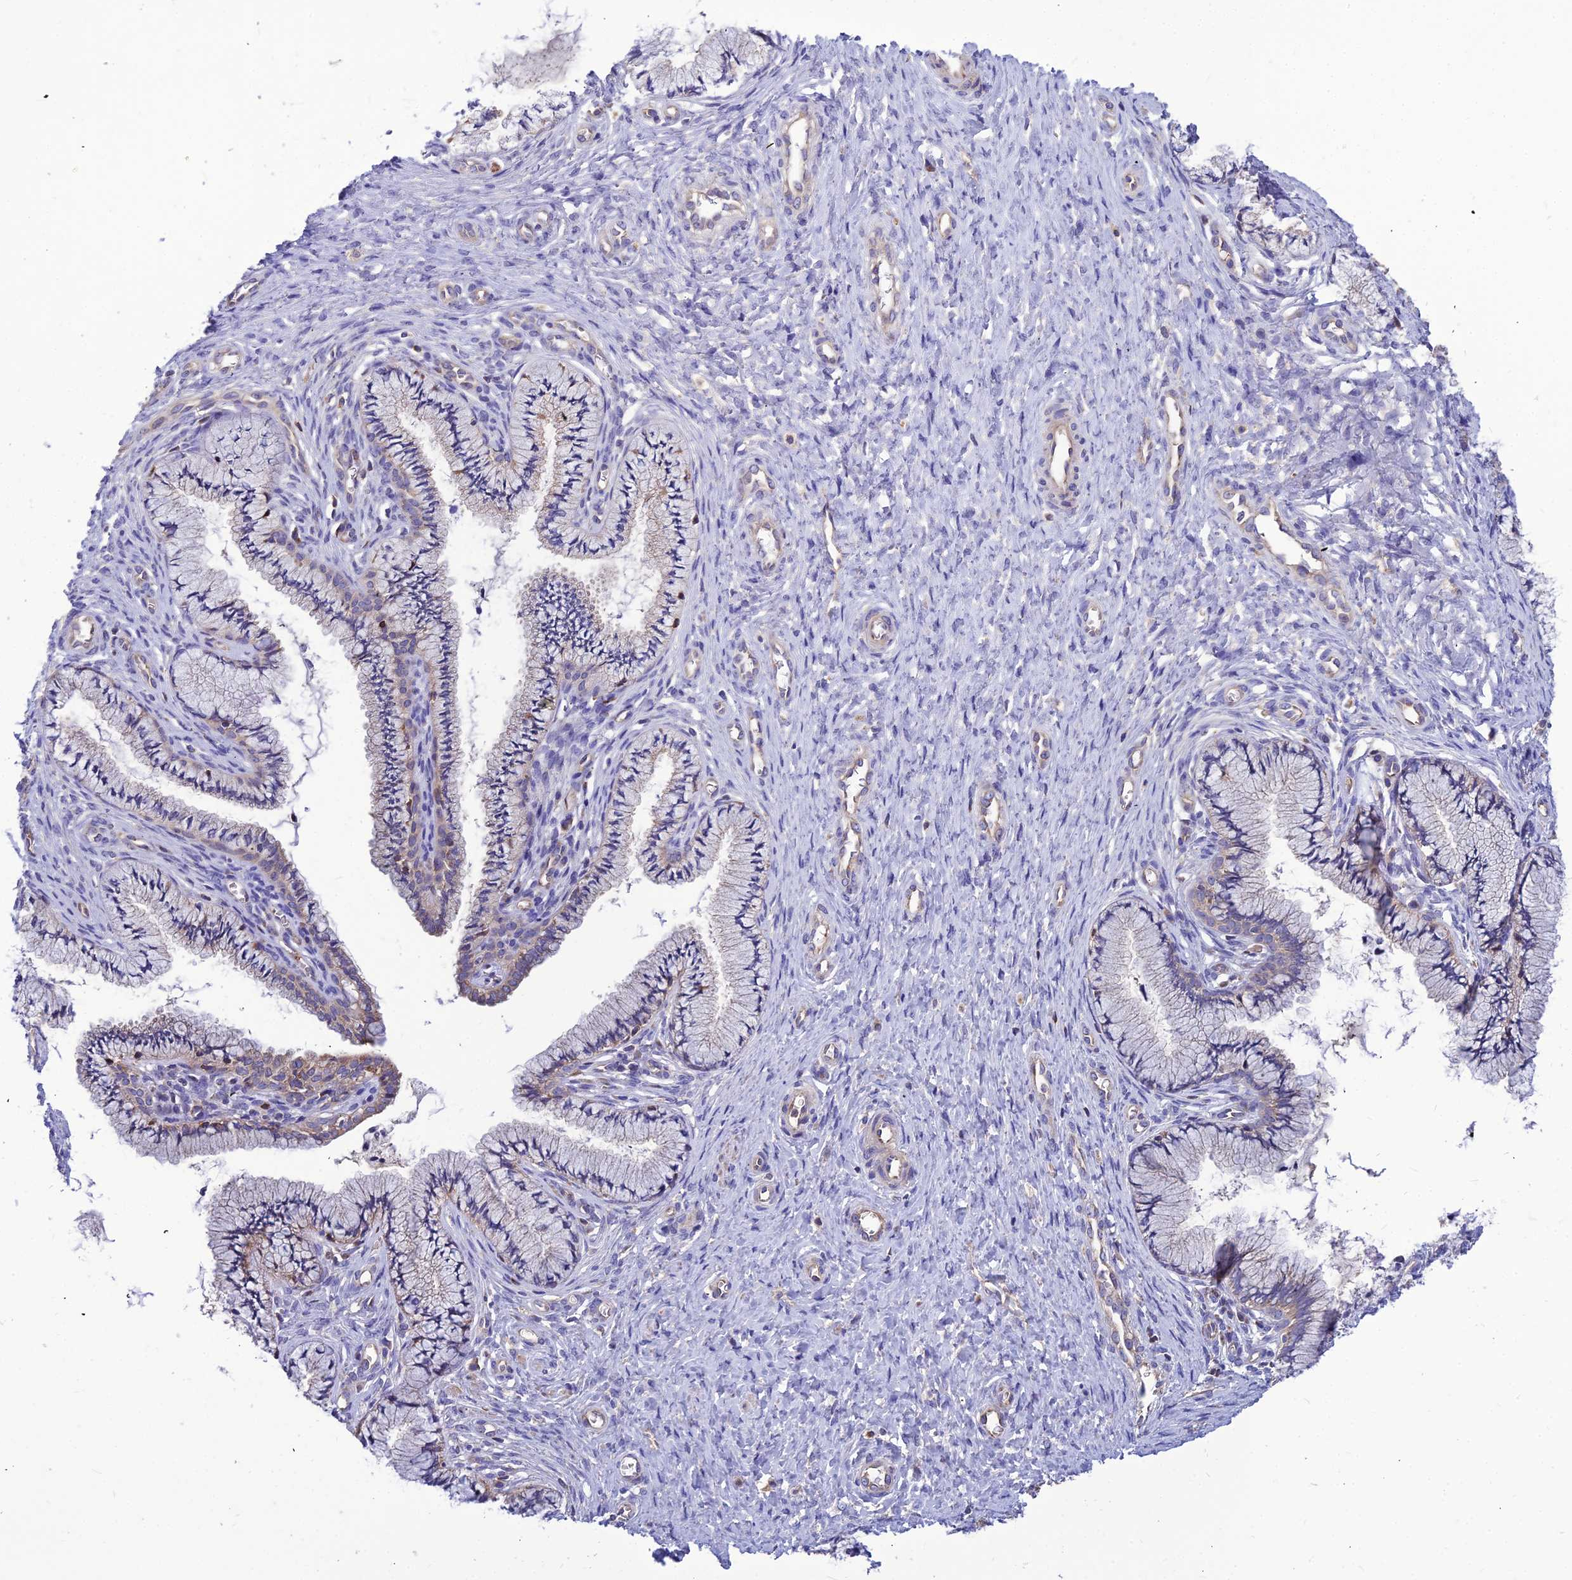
{"staining": {"intensity": "weak", "quantity": "25%-75%", "location": "cytoplasmic/membranous"}, "tissue": "cervix", "cell_type": "Glandular cells", "image_type": "normal", "snomed": [{"axis": "morphology", "description": "Normal tissue, NOS"}, {"axis": "topography", "description": "Cervix"}], "caption": "Weak cytoplasmic/membranous staining is identified in approximately 25%-75% of glandular cells in benign cervix. (DAB (3,3'-diaminobenzidine) IHC with brightfield microscopy, high magnification).", "gene": "ASPHD1", "patient": {"sex": "female", "age": 36}}